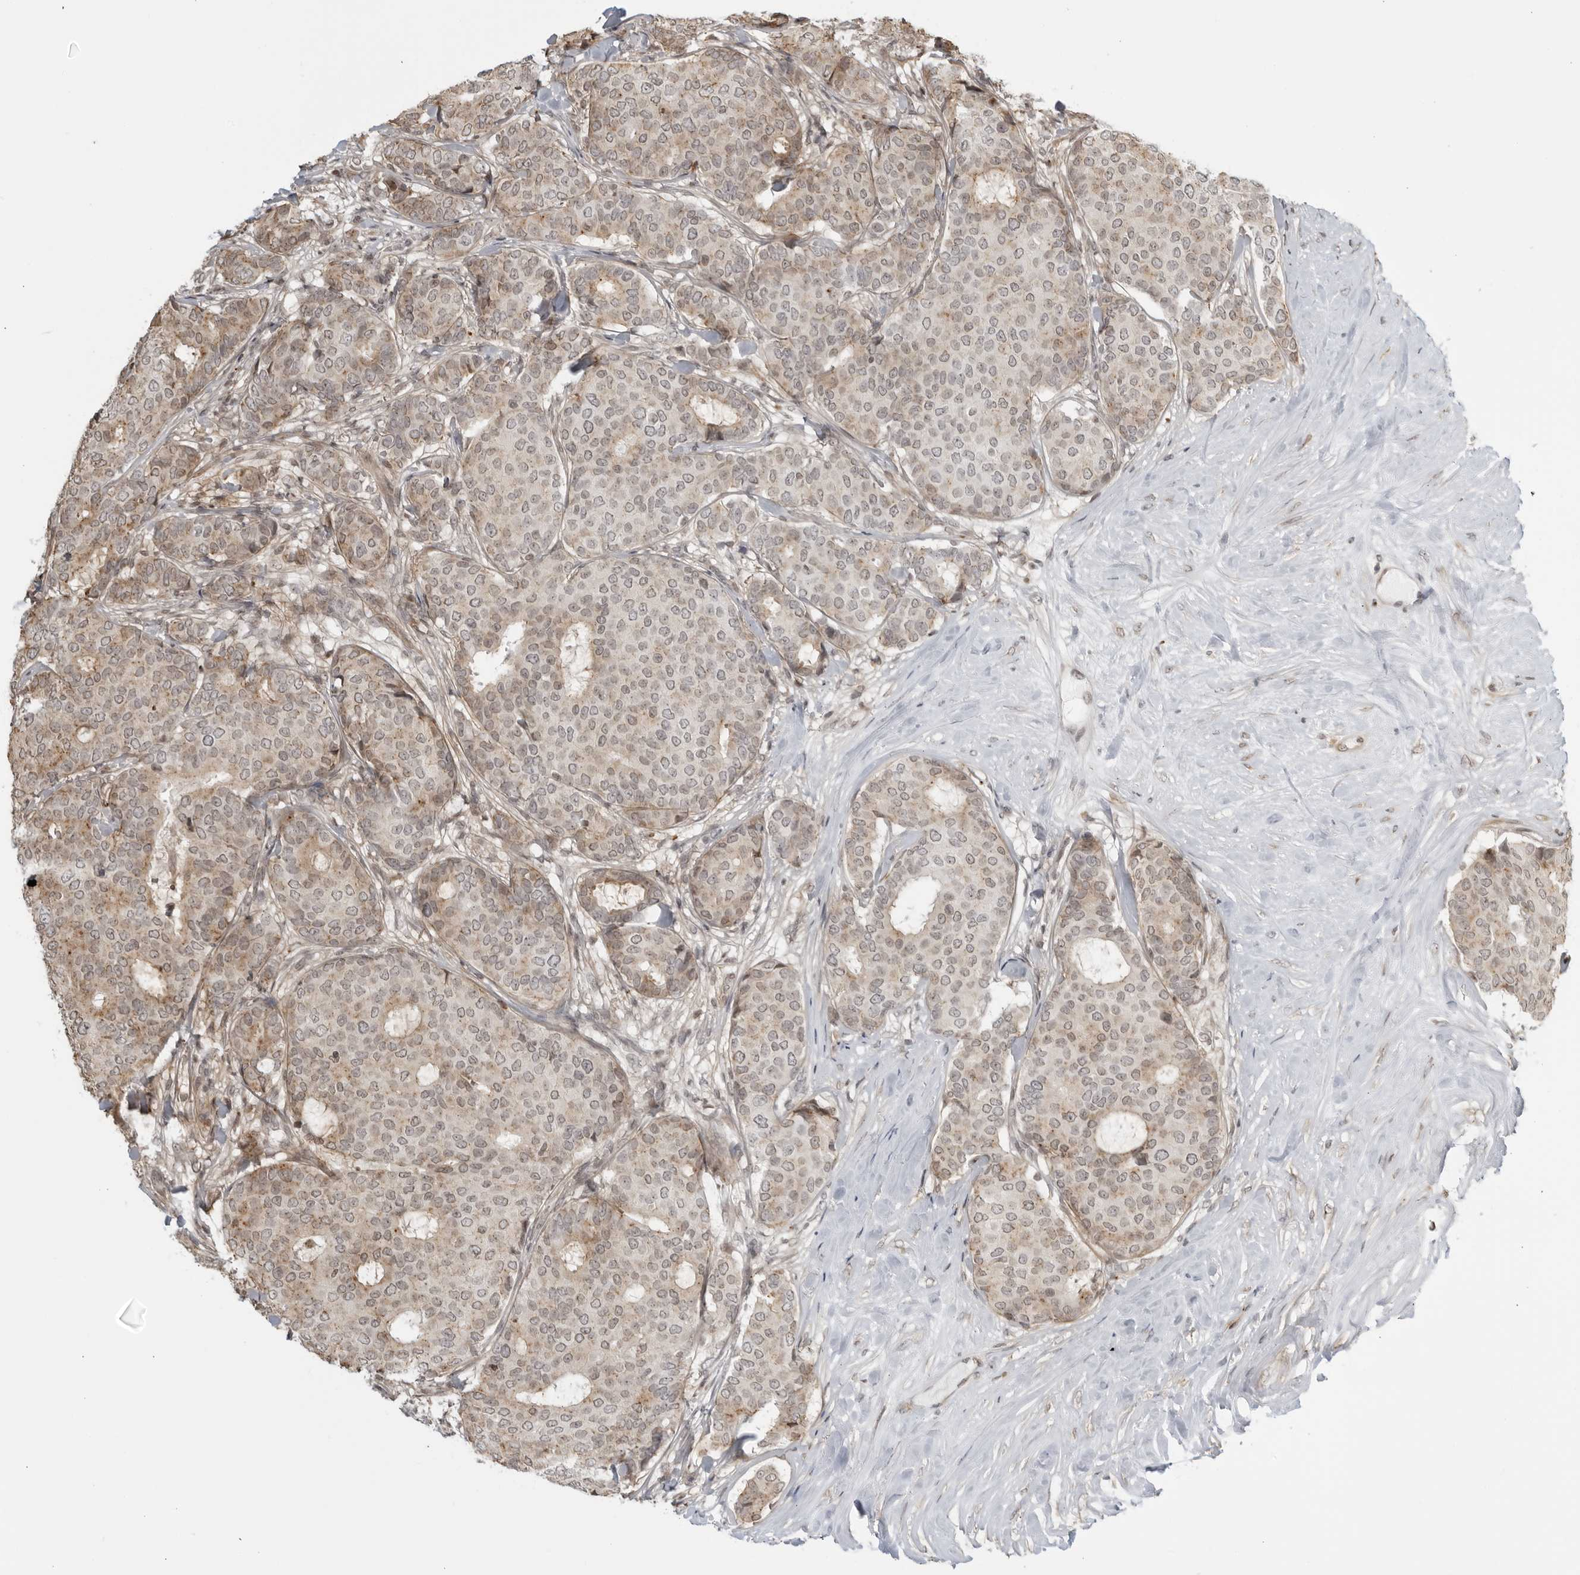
{"staining": {"intensity": "weak", "quantity": "<25%", "location": "cytoplasmic/membranous"}, "tissue": "breast cancer", "cell_type": "Tumor cells", "image_type": "cancer", "snomed": [{"axis": "morphology", "description": "Duct carcinoma"}, {"axis": "topography", "description": "Breast"}], "caption": "Tumor cells show no significant protein expression in invasive ductal carcinoma (breast).", "gene": "TCF21", "patient": {"sex": "female", "age": 75}}